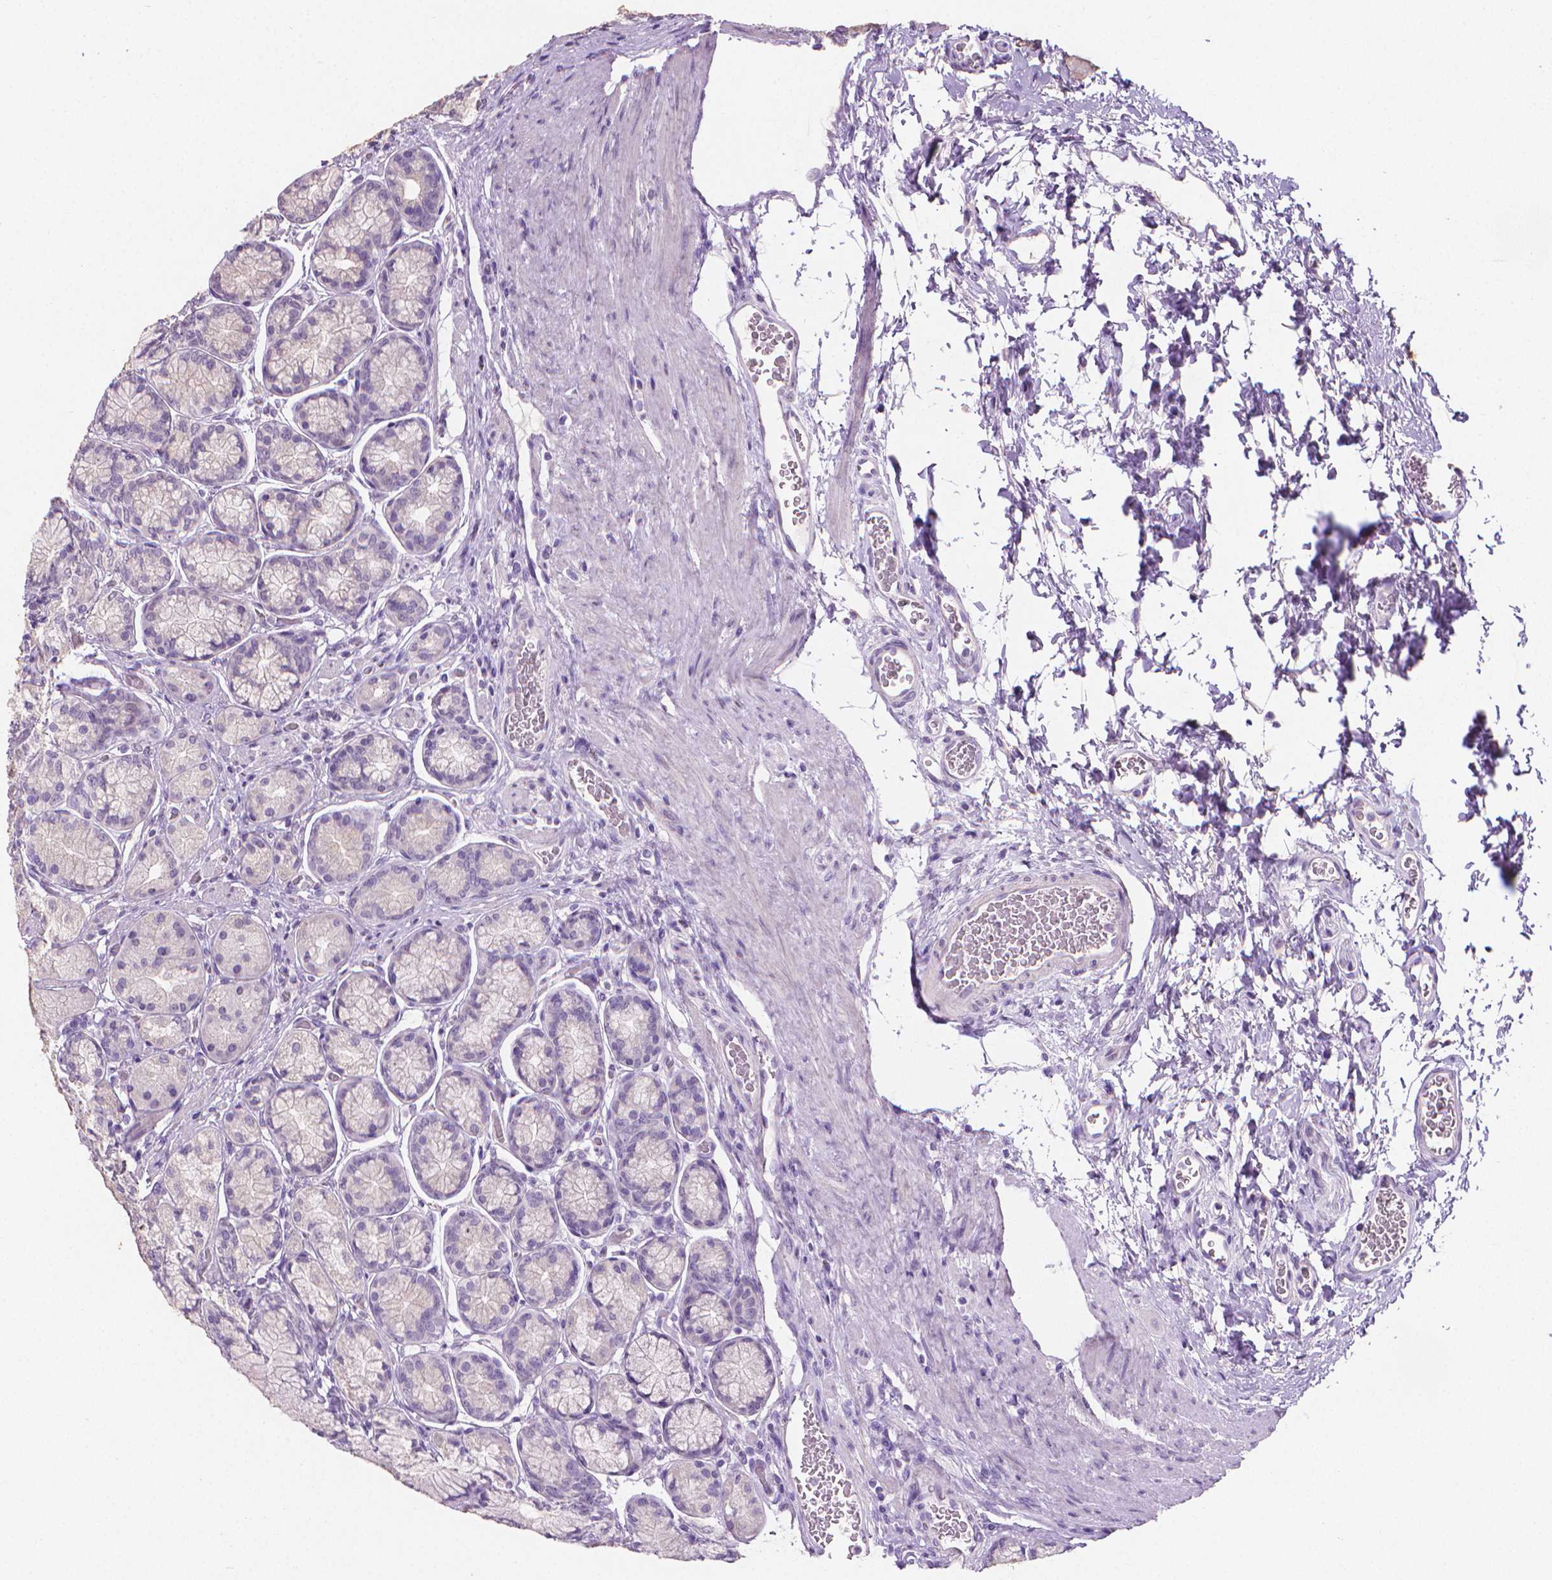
{"staining": {"intensity": "negative", "quantity": "none", "location": "none"}, "tissue": "stomach", "cell_type": "Glandular cells", "image_type": "normal", "snomed": [{"axis": "morphology", "description": "Normal tissue, NOS"}, {"axis": "morphology", "description": "Adenocarcinoma, NOS"}, {"axis": "morphology", "description": "Adenocarcinoma, High grade"}, {"axis": "topography", "description": "Stomach, upper"}, {"axis": "topography", "description": "Stomach"}], "caption": "This photomicrograph is of unremarkable stomach stained with IHC to label a protein in brown with the nuclei are counter-stained blue. There is no staining in glandular cells.", "gene": "TNNI2", "patient": {"sex": "female", "age": 65}}